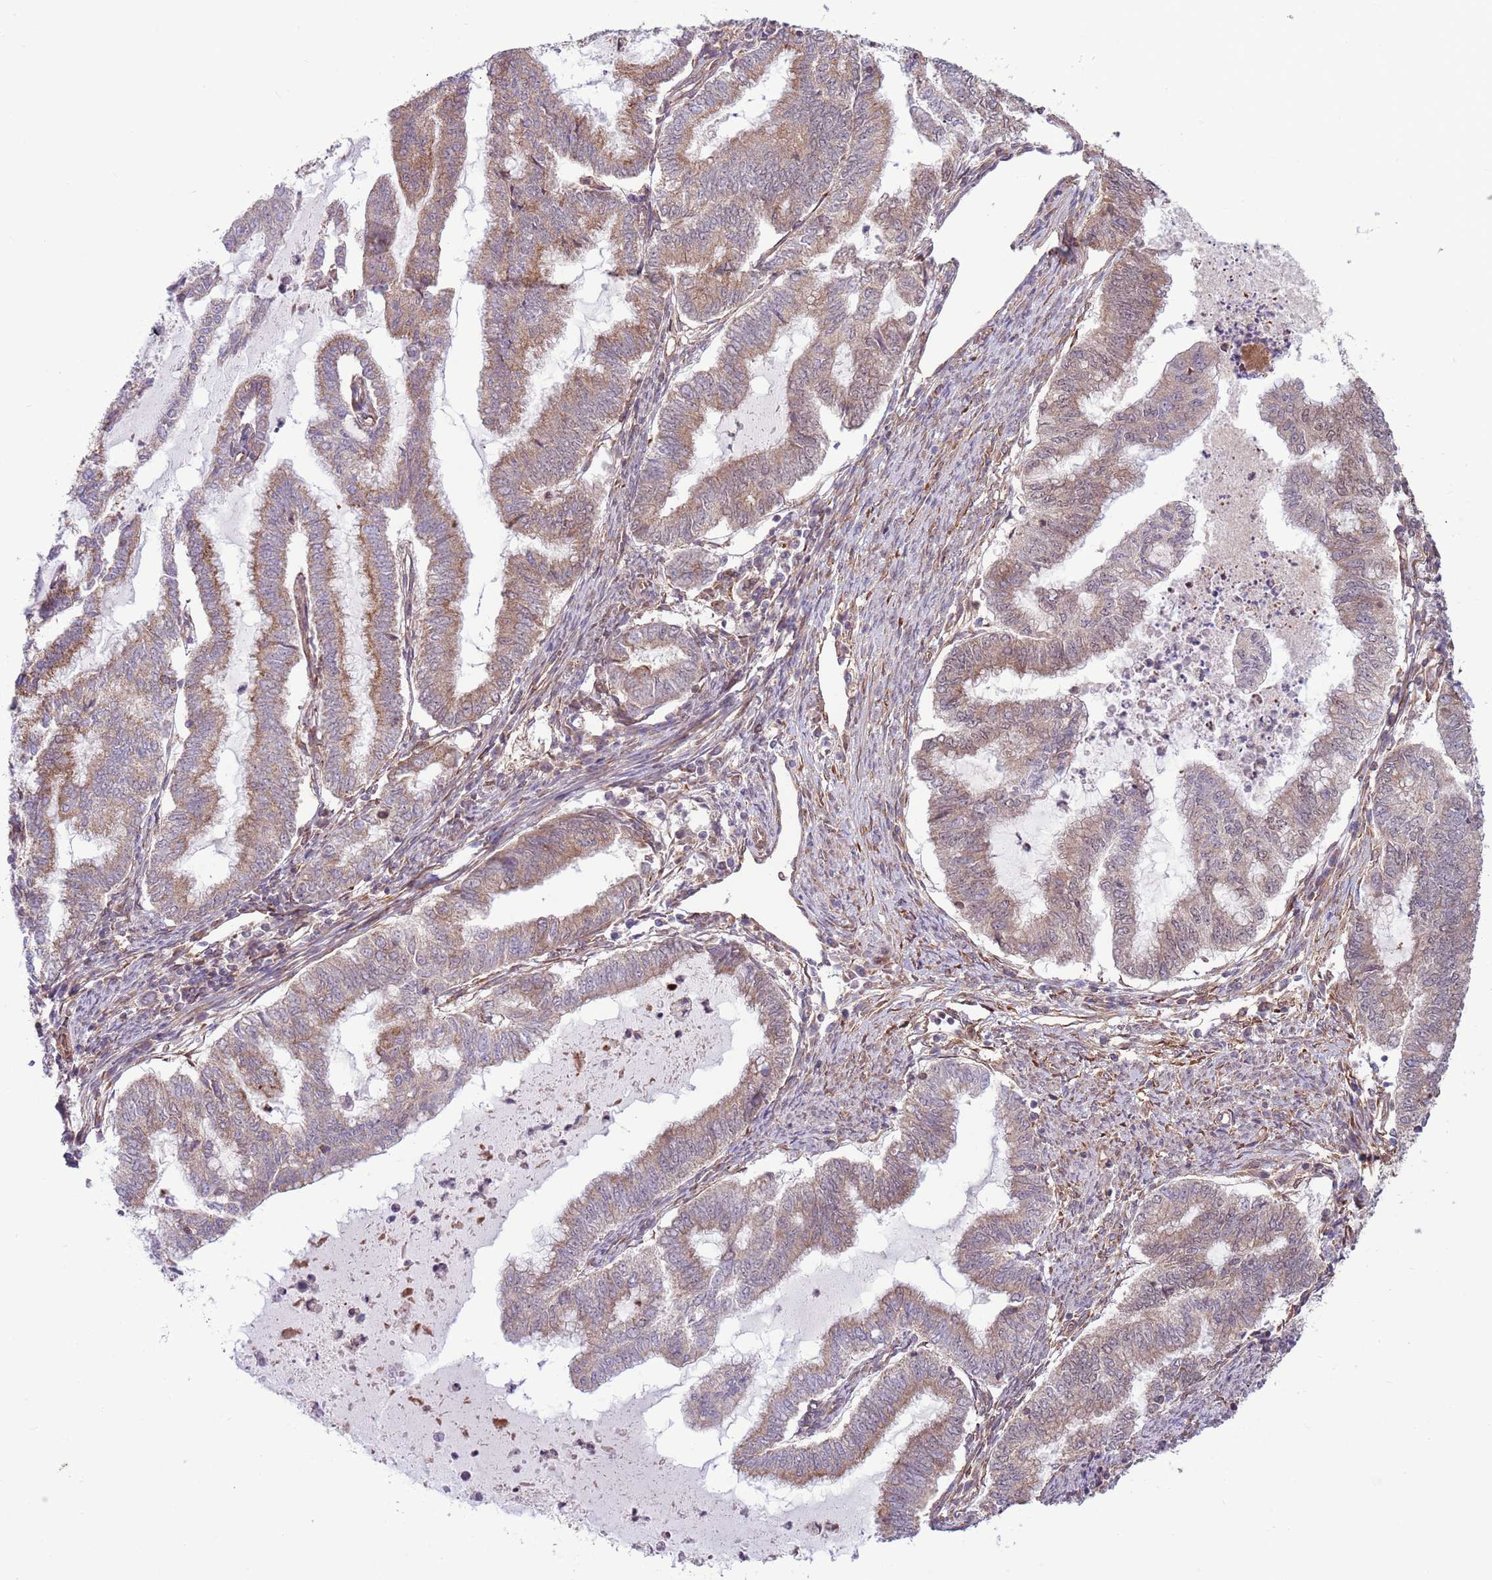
{"staining": {"intensity": "moderate", "quantity": ">75%", "location": "cytoplasmic/membranous"}, "tissue": "endometrial cancer", "cell_type": "Tumor cells", "image_type": "cancer", "snomed": [{"axis": "morphology", "description": "Adenocarcinoma, NOS"}, {"axis": "topography", "description": "Endometrium"}], "caption": "Protein positivity by immunohistochemistry displays moderate cytoplasmic/membranous staining in about >75% of tumor cells in endometrial cancer (adenocarcinoma).", "gene": "DCAF4", "patient": {"sex": "female", "age": 79}}